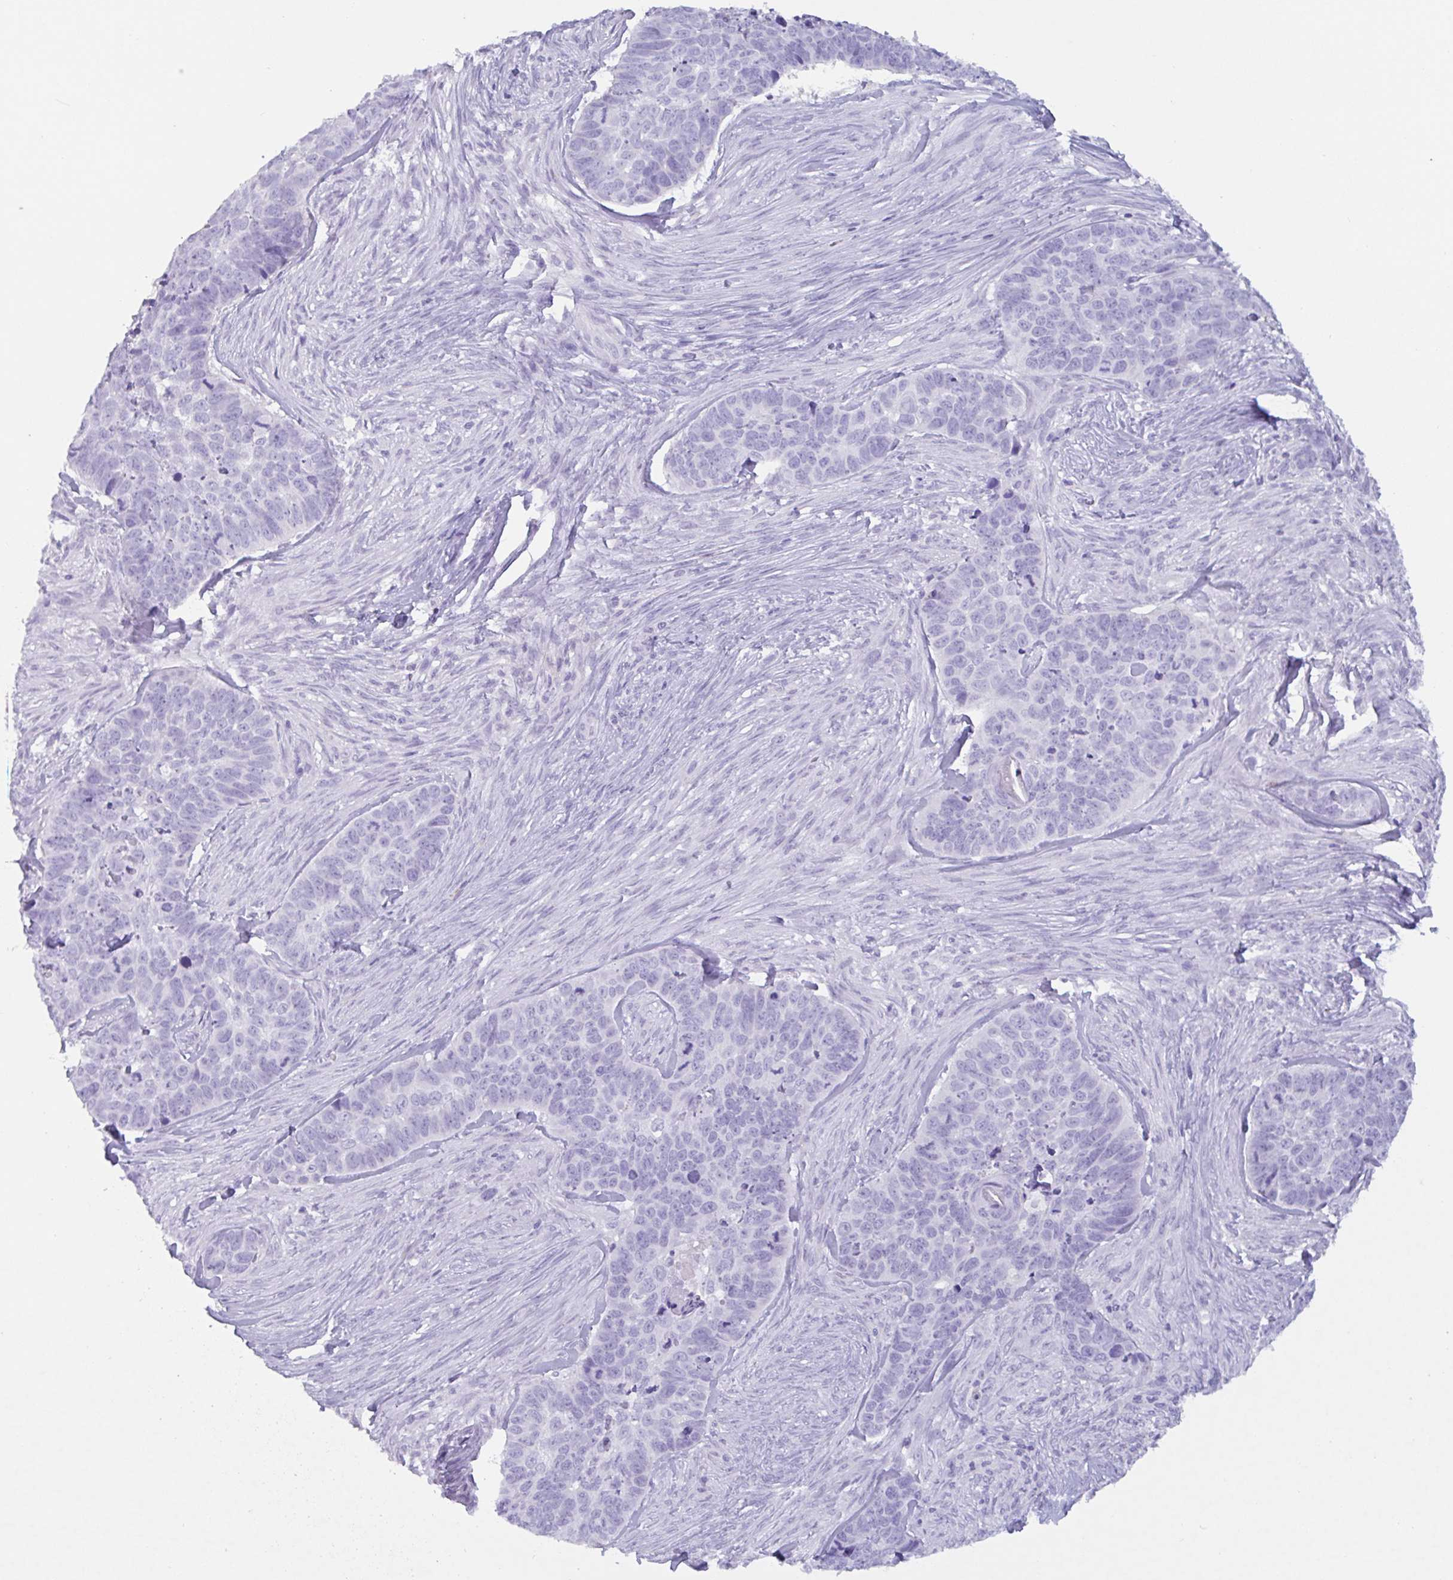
{"staining": {"intensity": "negative", "quantity": "none", "location": "none"}, "tissue": "skin cancer", "cell_type": "Tumor cells", "image_type": "cancer", "snomed": [{"axis": "morphology", "description": "Basal cell carcinoma"}, {"axis": "topography", "description": "Skin"}], "caption": "Human skin basal cell carcinoma stained for a protein using IHC exhibits no positivity in tumor cells.", "gene": "DTWD2", "patient": {"sex": "female", "age": 82}}